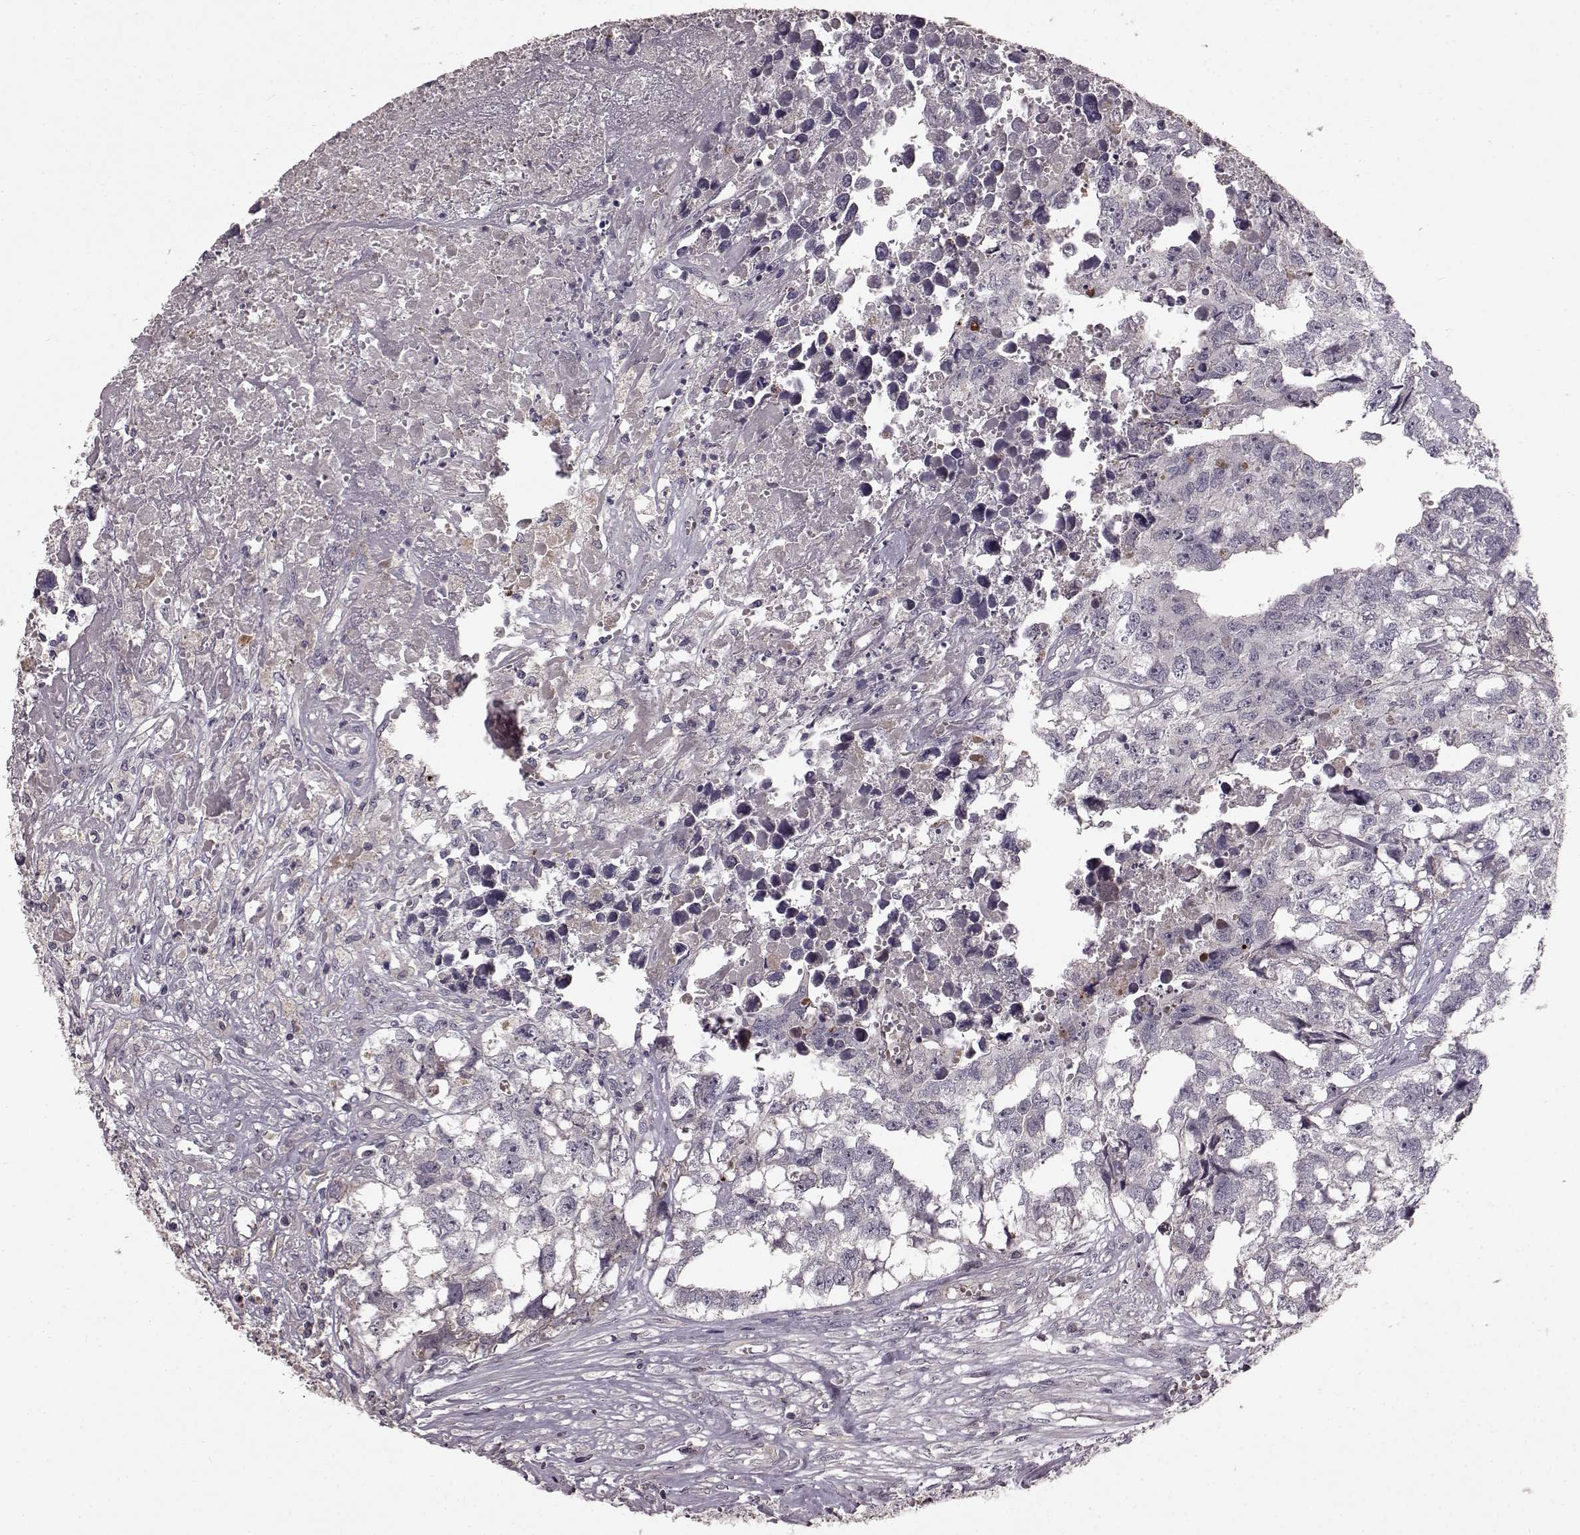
{"staining": {"intensity": "negative", "quantity": "none", "location": "none"}, "tissue": "testis cancer", "cell_type": "Tumor cells", "image_type": "cancer", "snomed": [{"axis": "morphology", "description": "Carcinoma, Embryonal, NOS"}, {"axis": "morphology", "description": "Teratoma, malignant, NOS"}, {"axis": "topography", "description": "Testis"}], "caption": "An image of human testis cancer is negative for staining in tumor cells.", "gene": "SLC22A18", "patient": {"sex": "male", "age": 44}}